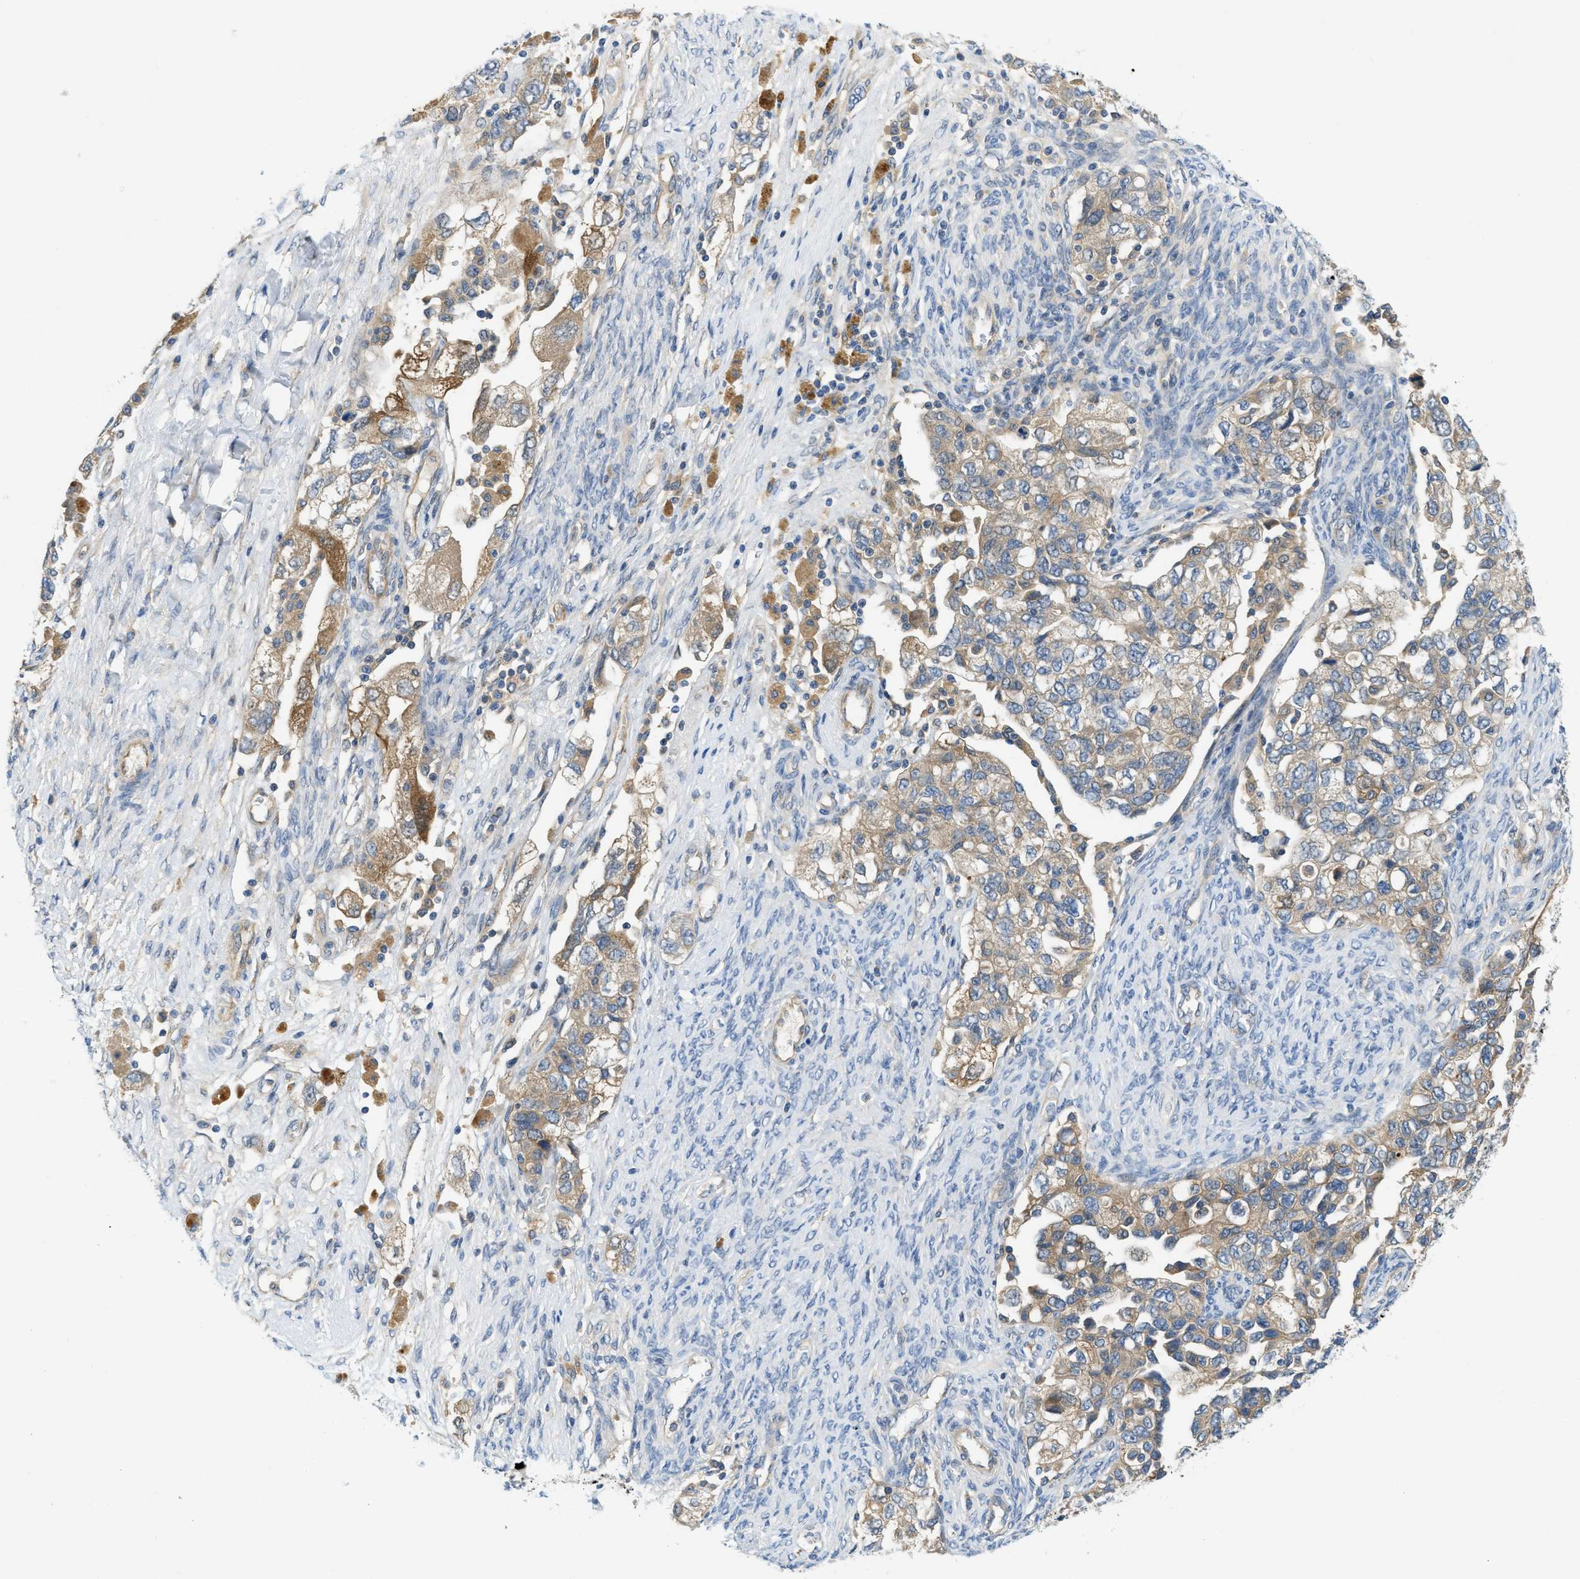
{"staining": {"intensity": "weak", "quantity": "<25%", "location": "cytoplasmic/membranous"}, "tissue": "ovarian cancer", "cell_type": "Tumor cells", "image_type": "cancer", "snomed": [{"axis": "morphology", "description": "Carcinoma, NOS"}, {"axis": "morphology", "description": "Cystadenocarcinoma, serous, NOS"}, {"axis": "topography", "description": "Ovary"}], "caption": "The histopathology image exhibits no staining of tumor cells in ovarian serous cystadenocarcinoma. (DAB (3,3'-diaminobenzidine) immunohistochemistry (IHC), high magnification).", "gene": "RIPK2", "patient": {"sex": "female", "age": 69}}